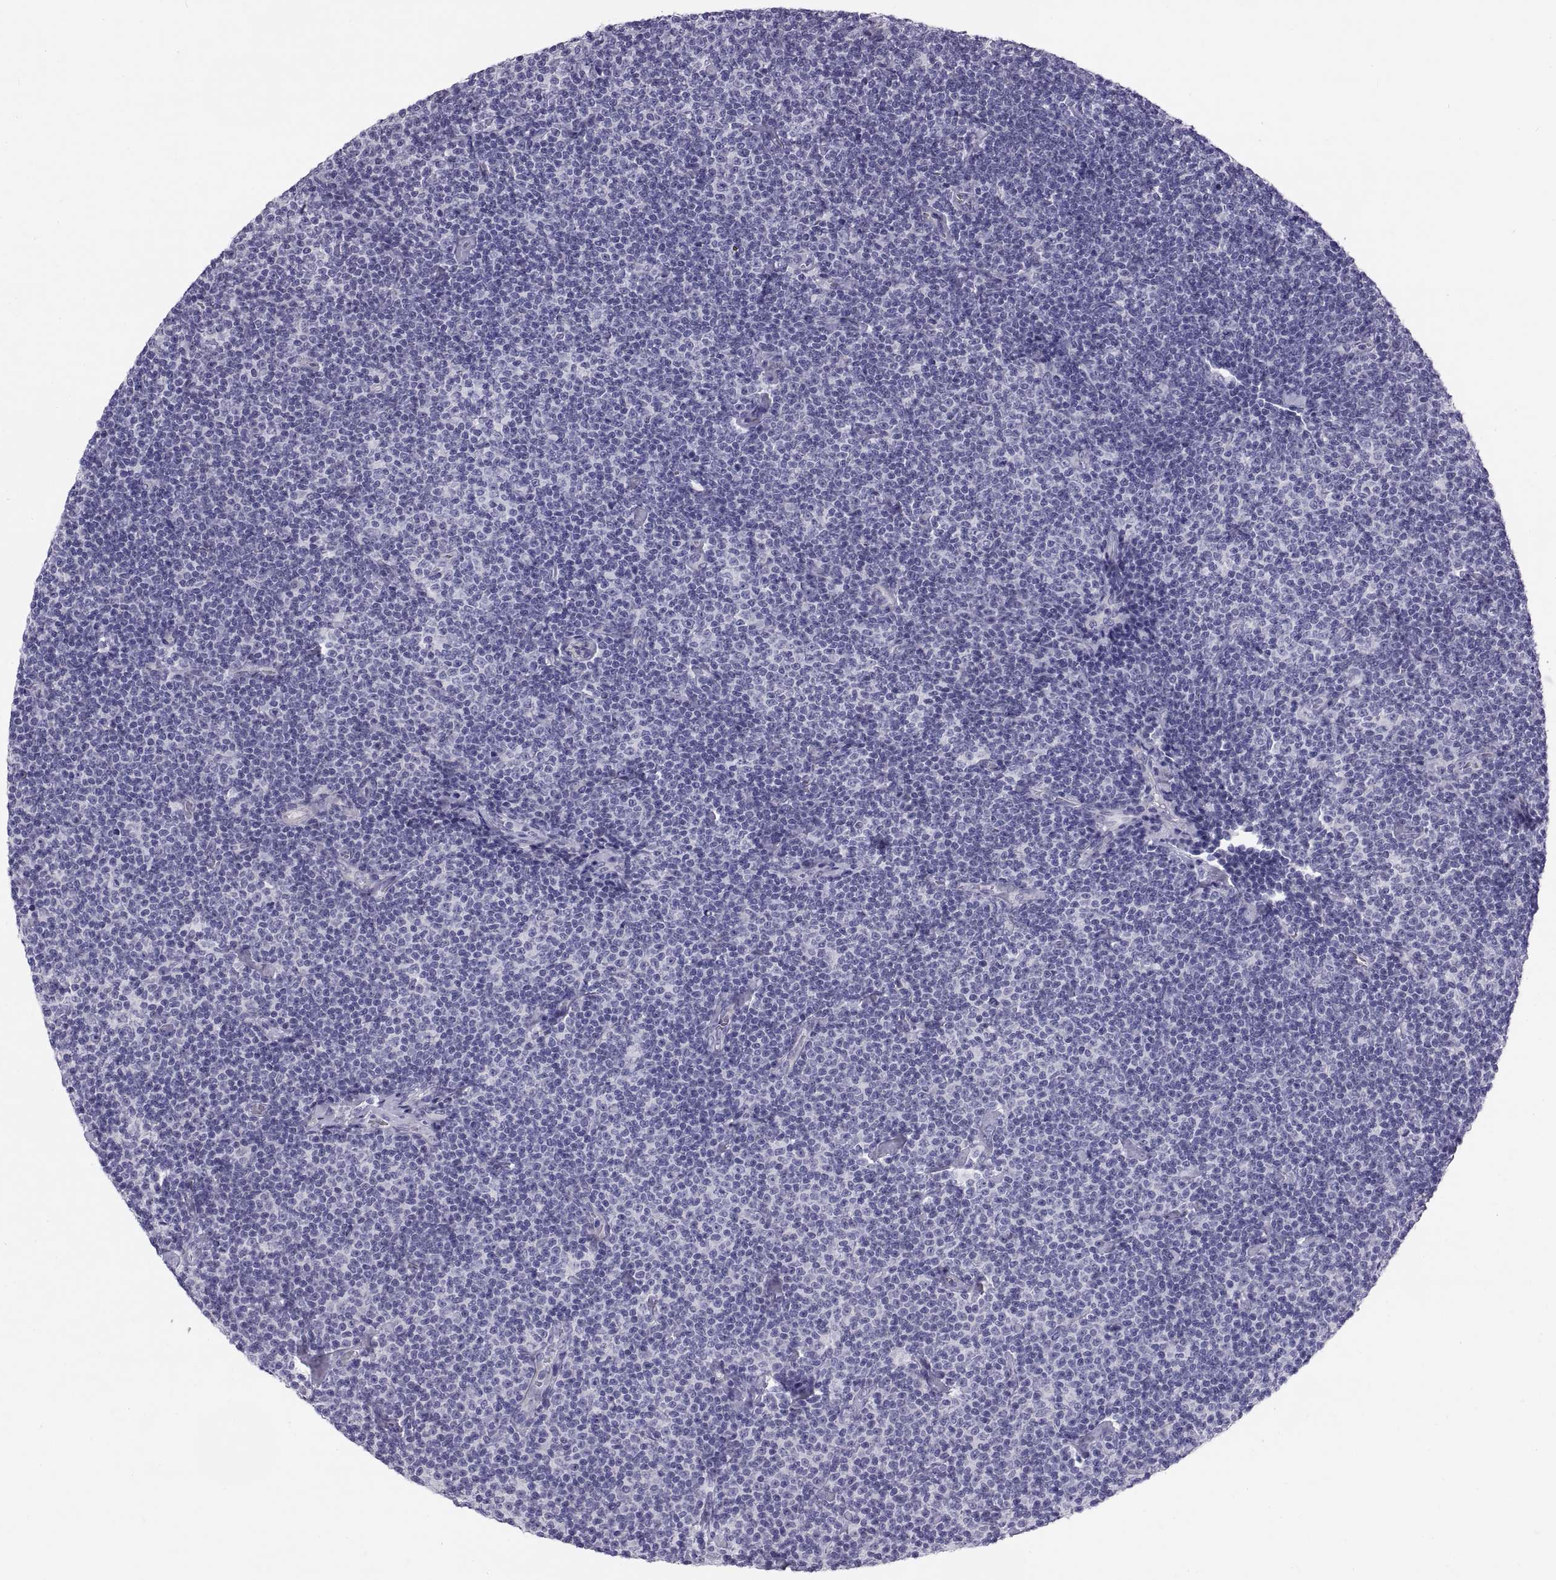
{"staining": {"intensity": "negative", "quantity": "none", "location": "none"}, "tissue": "lymphoma", "cell_type": "Tumor cells", "image_type": "cancer", "snomed": [{"axis": "morphology", "description": "Malignant lymphoma, non-Hodgkin's type, Low grade"}, {"axis": "topography", "description": "Lymph node"}], "caption": "IHC image of low-grade malignant lymphoma, non-Hodgkin's type stained for a protein (brown), which displays no positivity in tumor cells. (Stains: DAB (3,3'-diaminobenzidine) IHC with hematoxylin counter stain, Microscopy: brightfield microscopy at high magnification).", "gene": "TEX13A", "patient": {"sex": "male", "age": 81}}